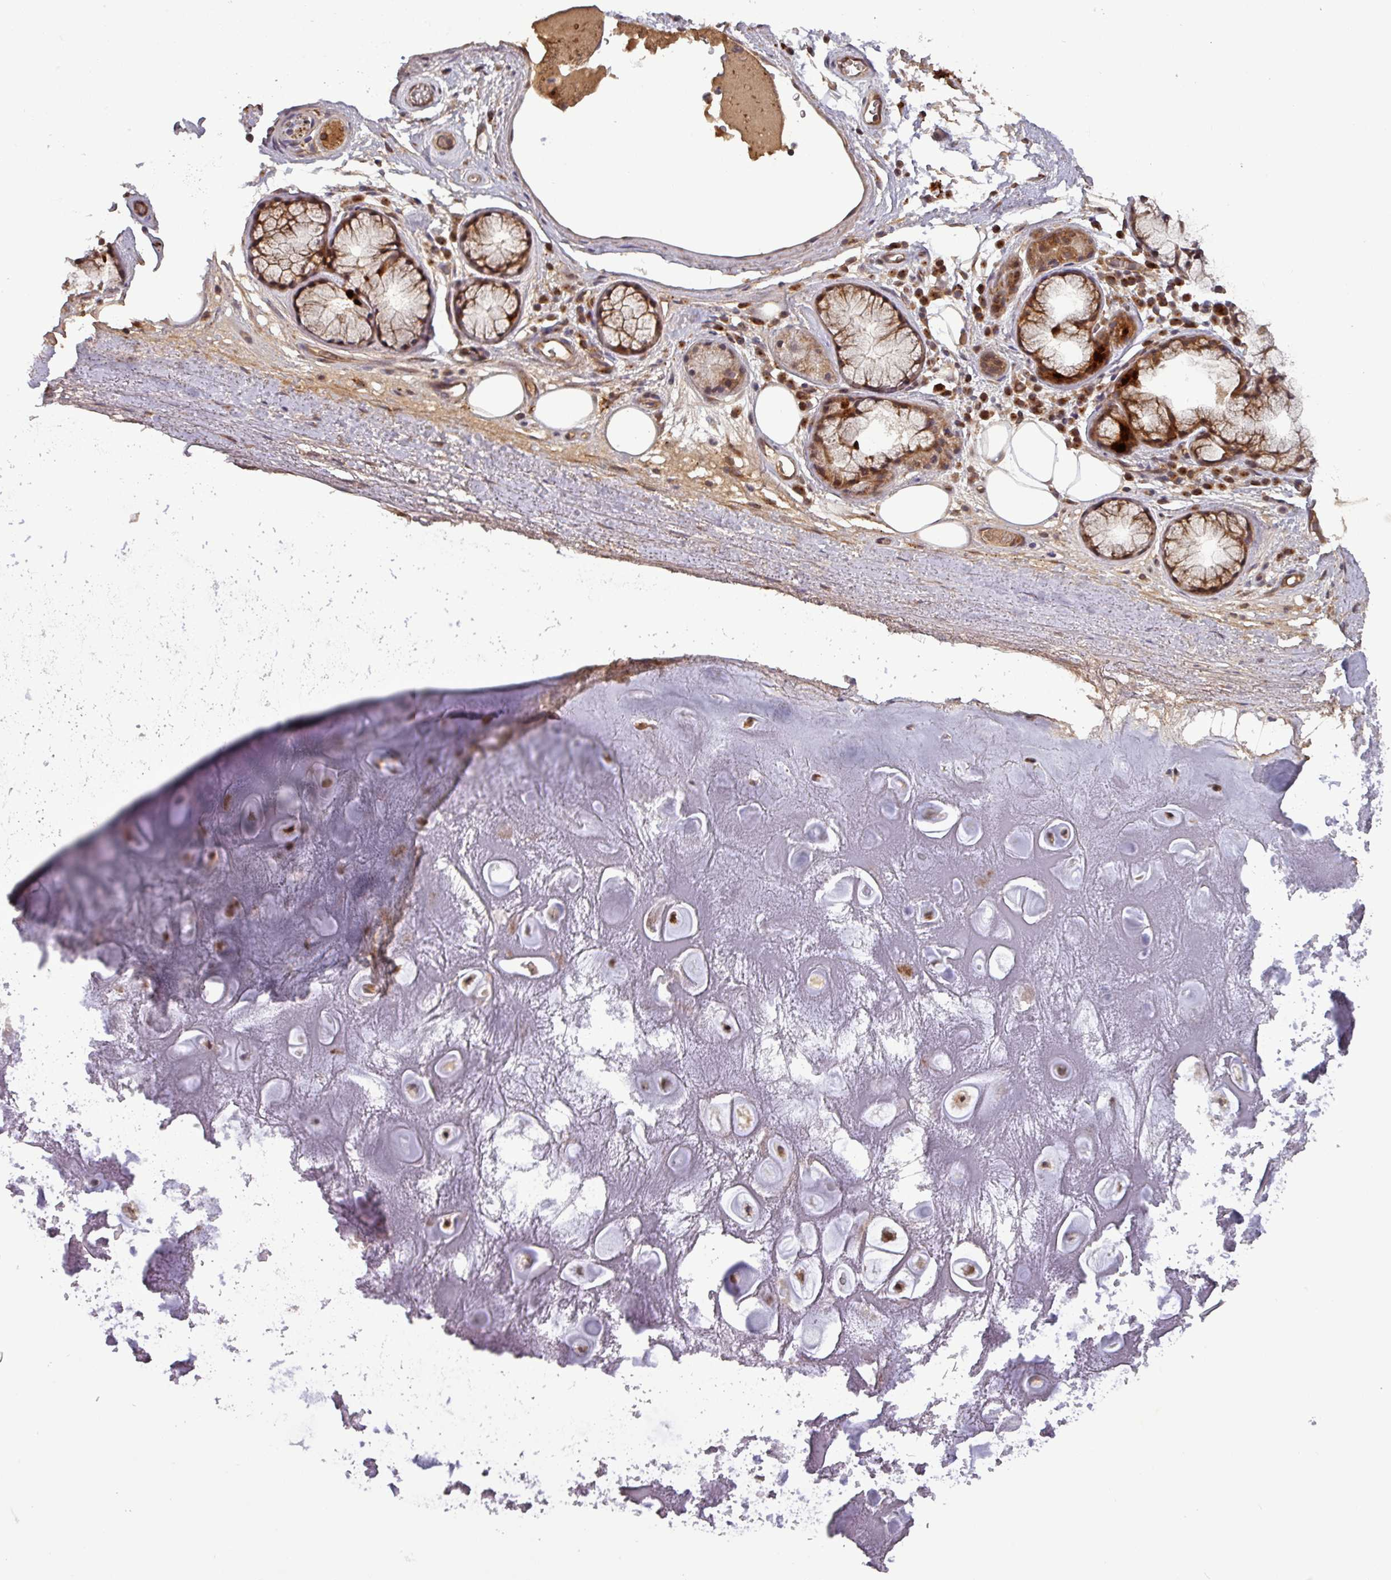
{"staining": {"intensity": "moderate", "quantity": ">75%", "location": "cytoplasmic/membranous,nuclear"}, "tissue": "soft tissue", "cell_type": "Chondrocytes", "image_type": "normal", "snomed": [{"axis": "morphology", "description": "Normal tissue, NOS"}, {"axis": "topography", "description": "Cartilage tissue"}], "caption": "Immunohistochemical staining of normal soft tissue demonstrates medium levels of moderate cytoplasmic/membranous,nuclear staining in approximately >75% of chondrocytes.", "gene": "PUS1", "patient": {"sex": "male", "age": 81}}